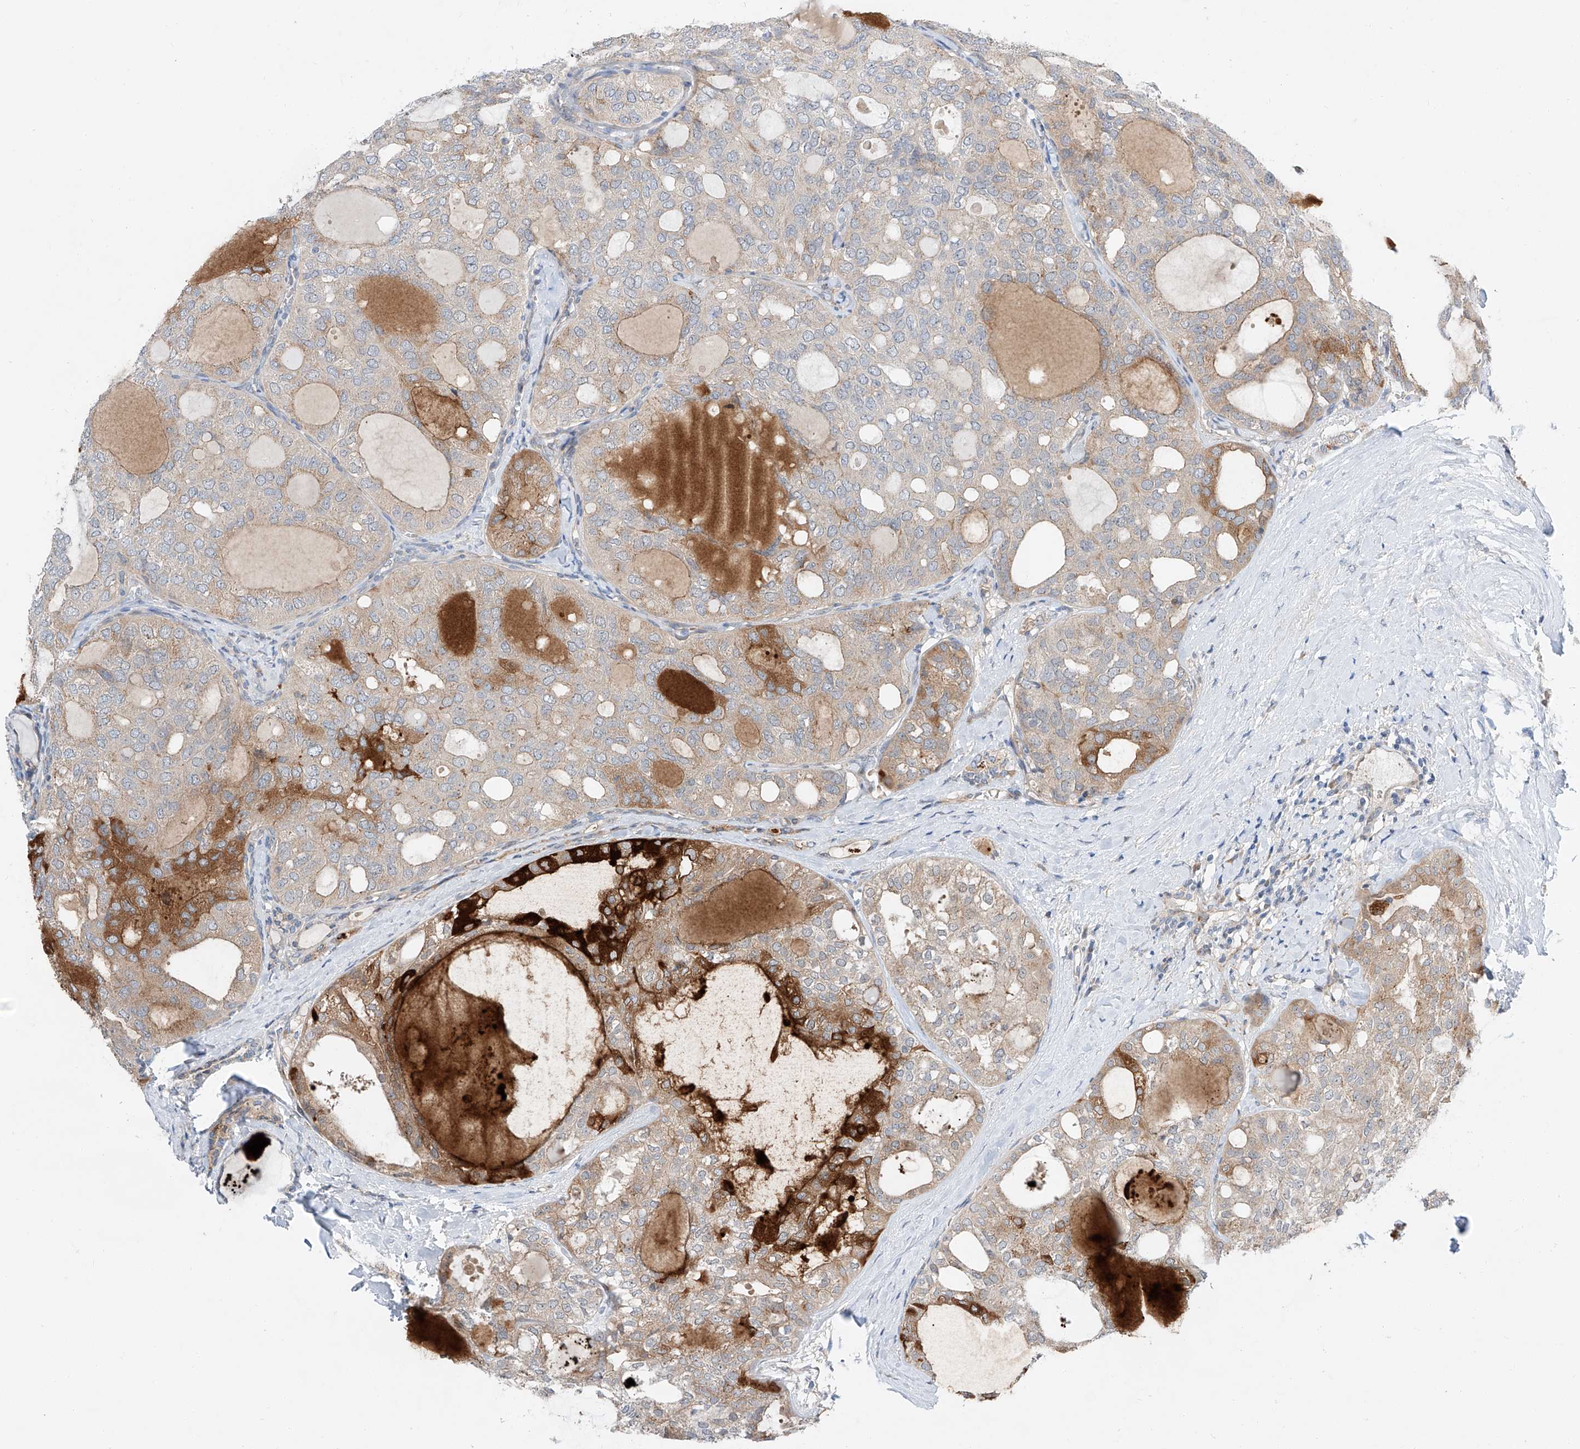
{"staining": {"intensity": "moderate", "quantity": "<25%", "location": "cytoplasmic/membranous"}, "tissue": "thyroid cancer", "cell_type": "Tumor cells", "image_type": "cancer", "snomed": [{"axis": "morphology", "description": "Follicular adenoma carcinoma, NOS"}, {"axis": "topography", "description": "Thyroid gland"}], "caption": "Immunohistochemistry (IHC) image of thyroid follicular adenoma carcinoma stained for a protein (brown), which demonstrates low levels of moderate cytoplasmic/membranous staining in approximately <25% of tumor cells.", "gene": "CLDND1", "patient": {"sex": "male", "age": 75}}